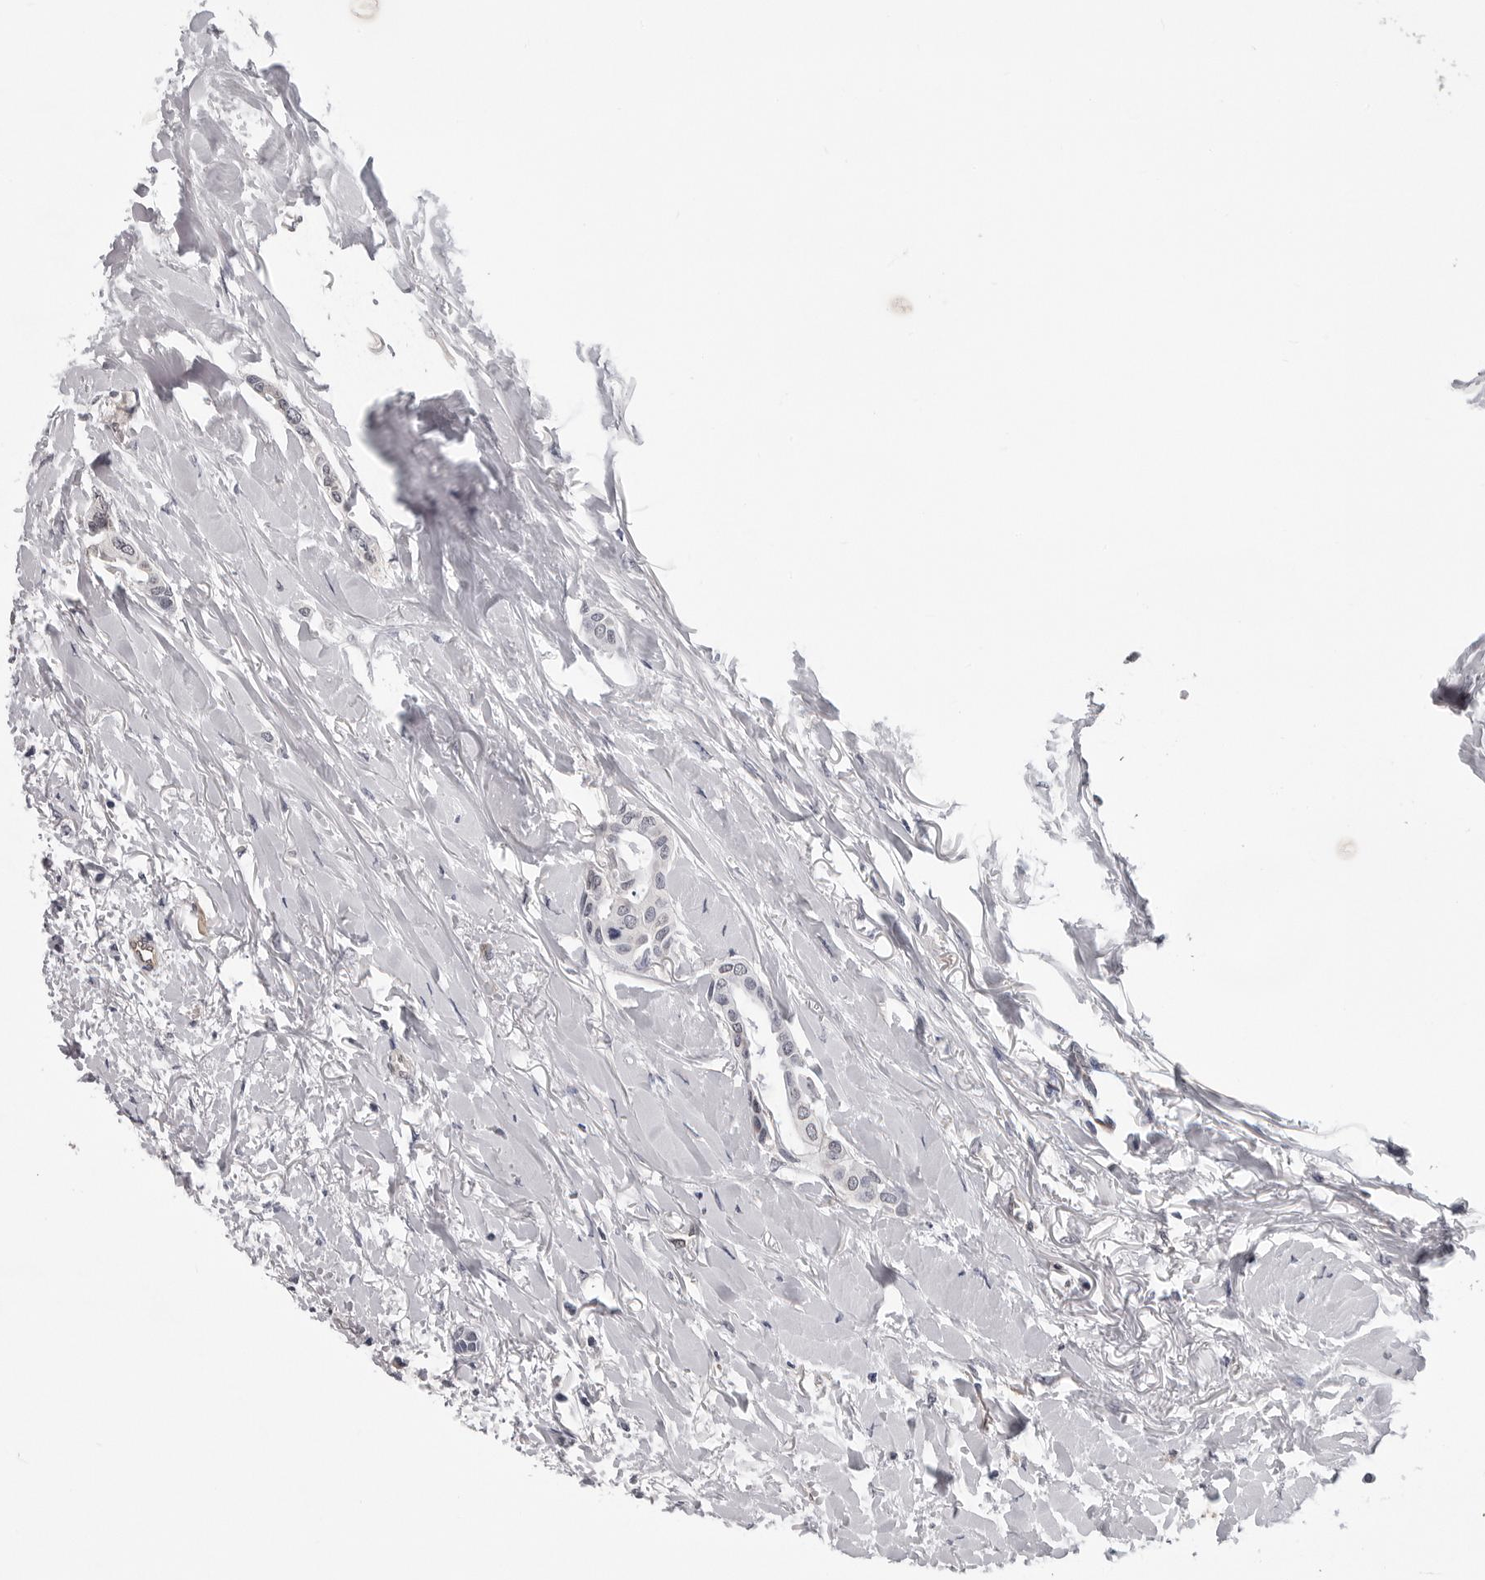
{"staining": {"intensity": "negative", "quantity": "none", "location": "none"}, "tissue": "head and neck cancer", "cell_type": "Tumor cells", "image_type": "cancer", "snomed": [{"axis": "morphology", "description": "Adenocarcinoma, NOS"}, {"axis": "topography", "description": "Salivary gland"}, {"axis": "topography", "description": "Head-Neck"}], "caption": "Human head and neck adenocarcinoma stained for a protein using immunohistochemistry reveals no expression in tumor cells.", "gene": "TRMT13", "patient": {"sex": "female", "age": 59}}